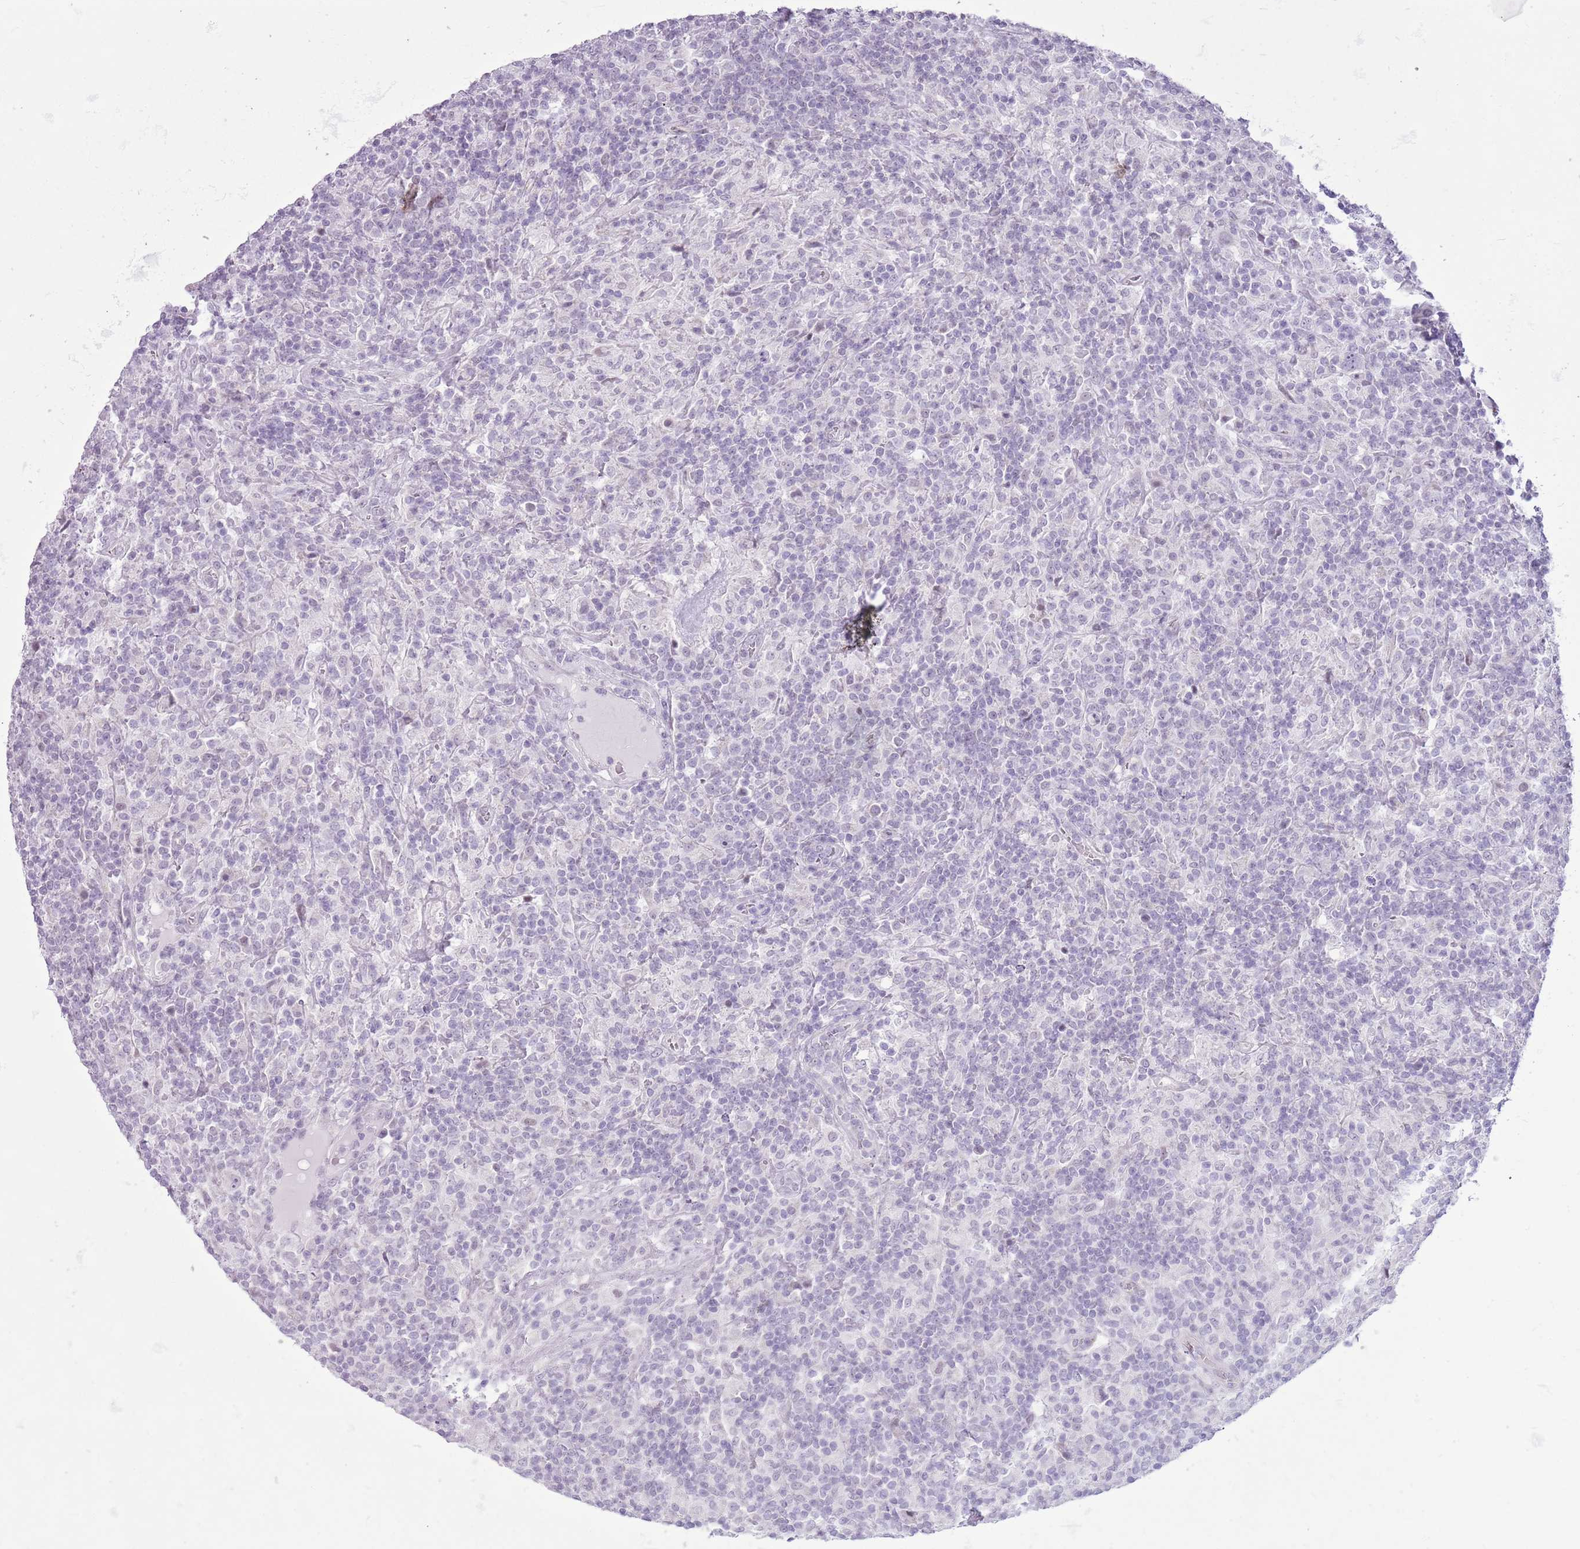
{"staining": {"intensity": "negative", "quantity": "none", "location": "none"}, "tissue": "lymphoma", "cell_type": "Tumor cells", "image_type": "cancer", "snomed": [{"axis": "morphology", "description": "Hodgkin's disease, NOS"}, {"axis": "topography", "description": "Lymph node"}], "caption": "Tumor cells show no significant expression in Hodgkin's disease. (Immunohistochemistry, brightfield microscopy, high magnification).", "gene": "RPL3L", "patient": {"sex": "male", "age": 70}}